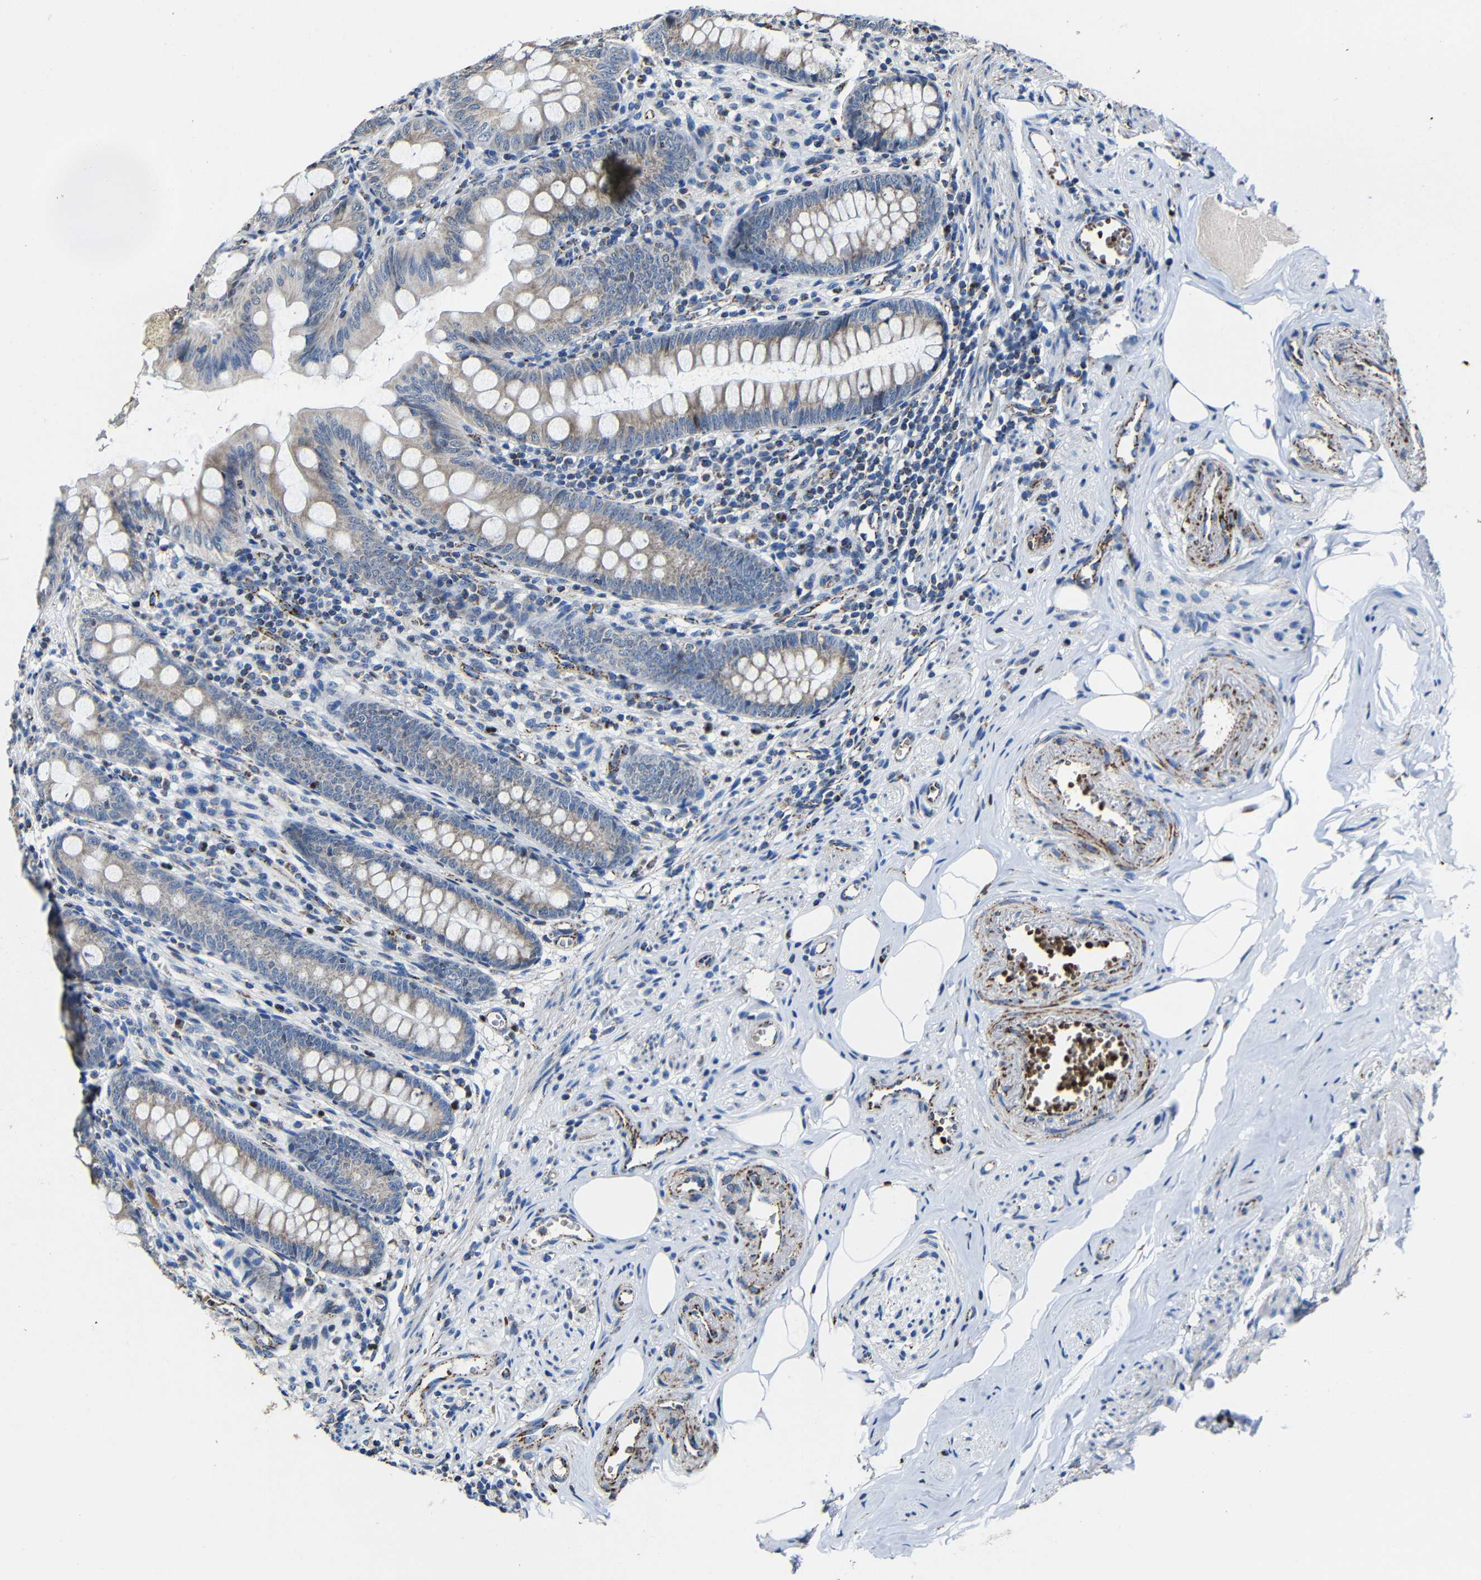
{"staining": {"intensity": "weak", "quantity": ">75%", "location": "cytoplasmic/membranous"}, "tissue": "appendix", "cell_type": "Glandular cells", "image_type": "normal", "snomed": [{"axis": "morphology", "description": "Normal tissue, NOS"}, {"axis": "topography", "description": "Appendix"}], "caption": "IHC of normal human appendix reveals low levels of weak cytoplasmic/membranous expression in approximately >75% of glandular cells.", "gene": "CA5B", "patient": {"sex": "female", "age": 77}}